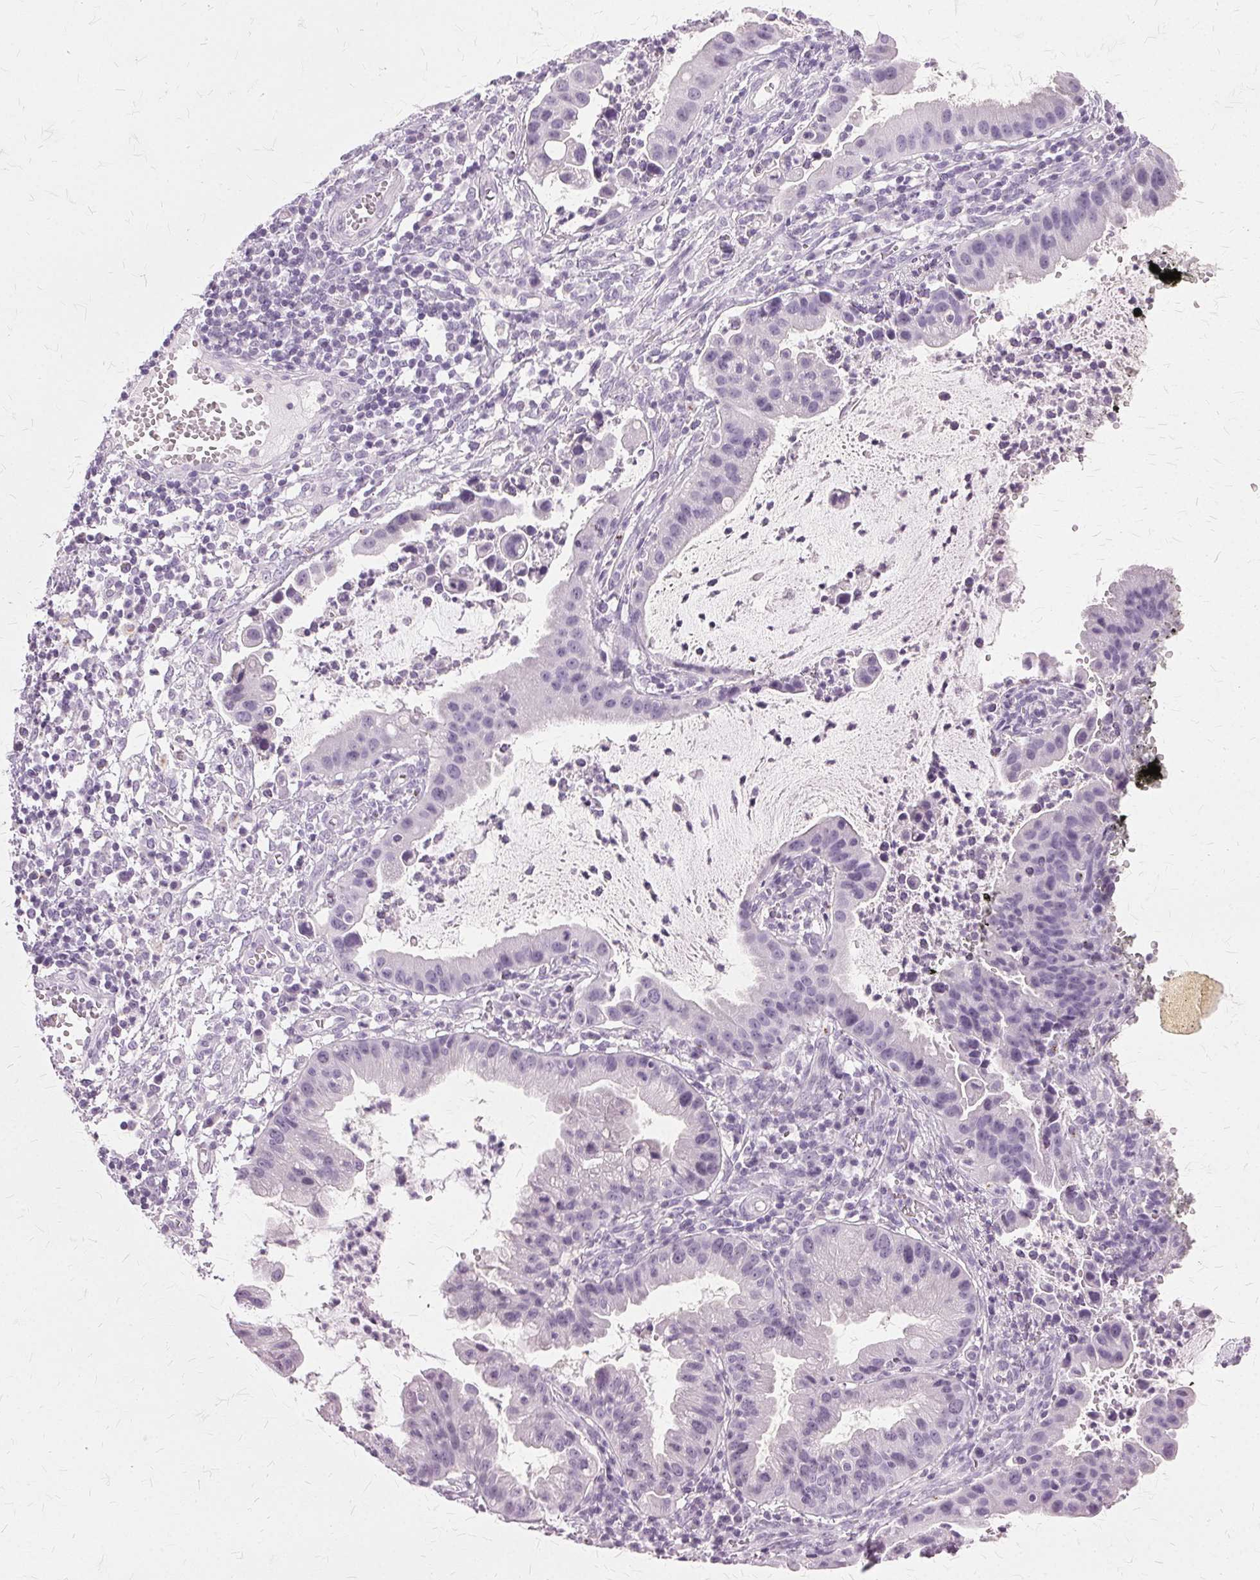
{"staining": {"intensity": "negative", "quantity": "none", "location": "none"}, "tissue": "cervical cancer", "cell_type": "Tumor cells", "image_type": "cancer", "snomed": [{"axis": "morphology", "description": "Adenocarcinoma, NOS"}, {"axis": "topography", "description": "Cervix"}], "caption": "The image shows no significant expression in tumor cells of adenocarcinoma (cervical).", "gene": "SLC45A3", "patient": {"sex": "female", "age": 34}}